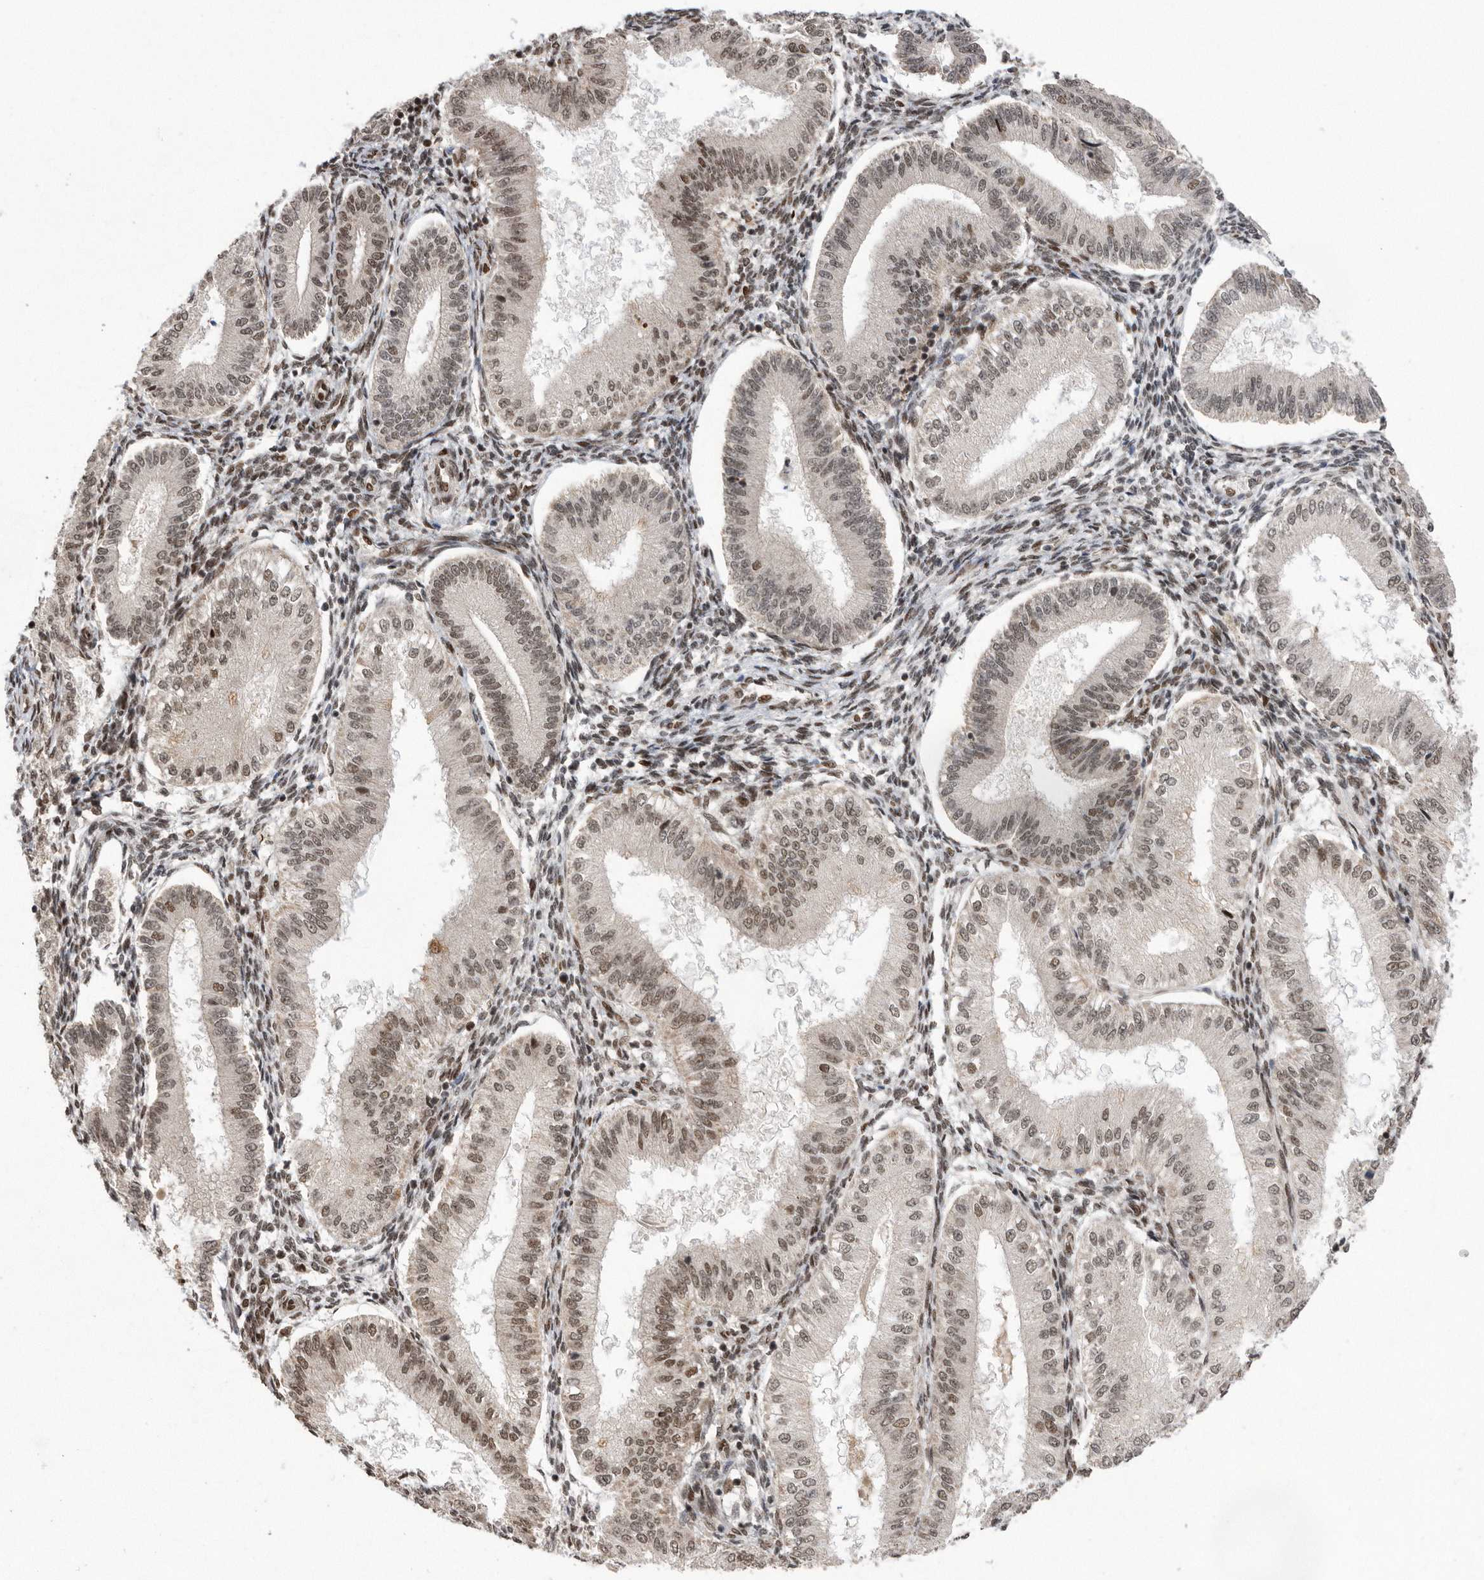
{"staining": {"intensity": "moderate", "quantity": ">75%", "location": "nuclear"}, "tissue": "endometrium", "cell_type": "Cells in endometrial stroma", "image_type": "normal", "snomed": [{"axis": "morphology", "description": "Normal tissue, NOS"}, {"axis": "topography", "description": "Endometrium"}], "caption": "A medium amount of moderate nuclear expression is appreciated in about >75% of cells in endometrial stroma in normal endometrium. Nuclei are stained in blue.", "gene": "TDRD3", "patient": {"sex": "female", "age": 39}}